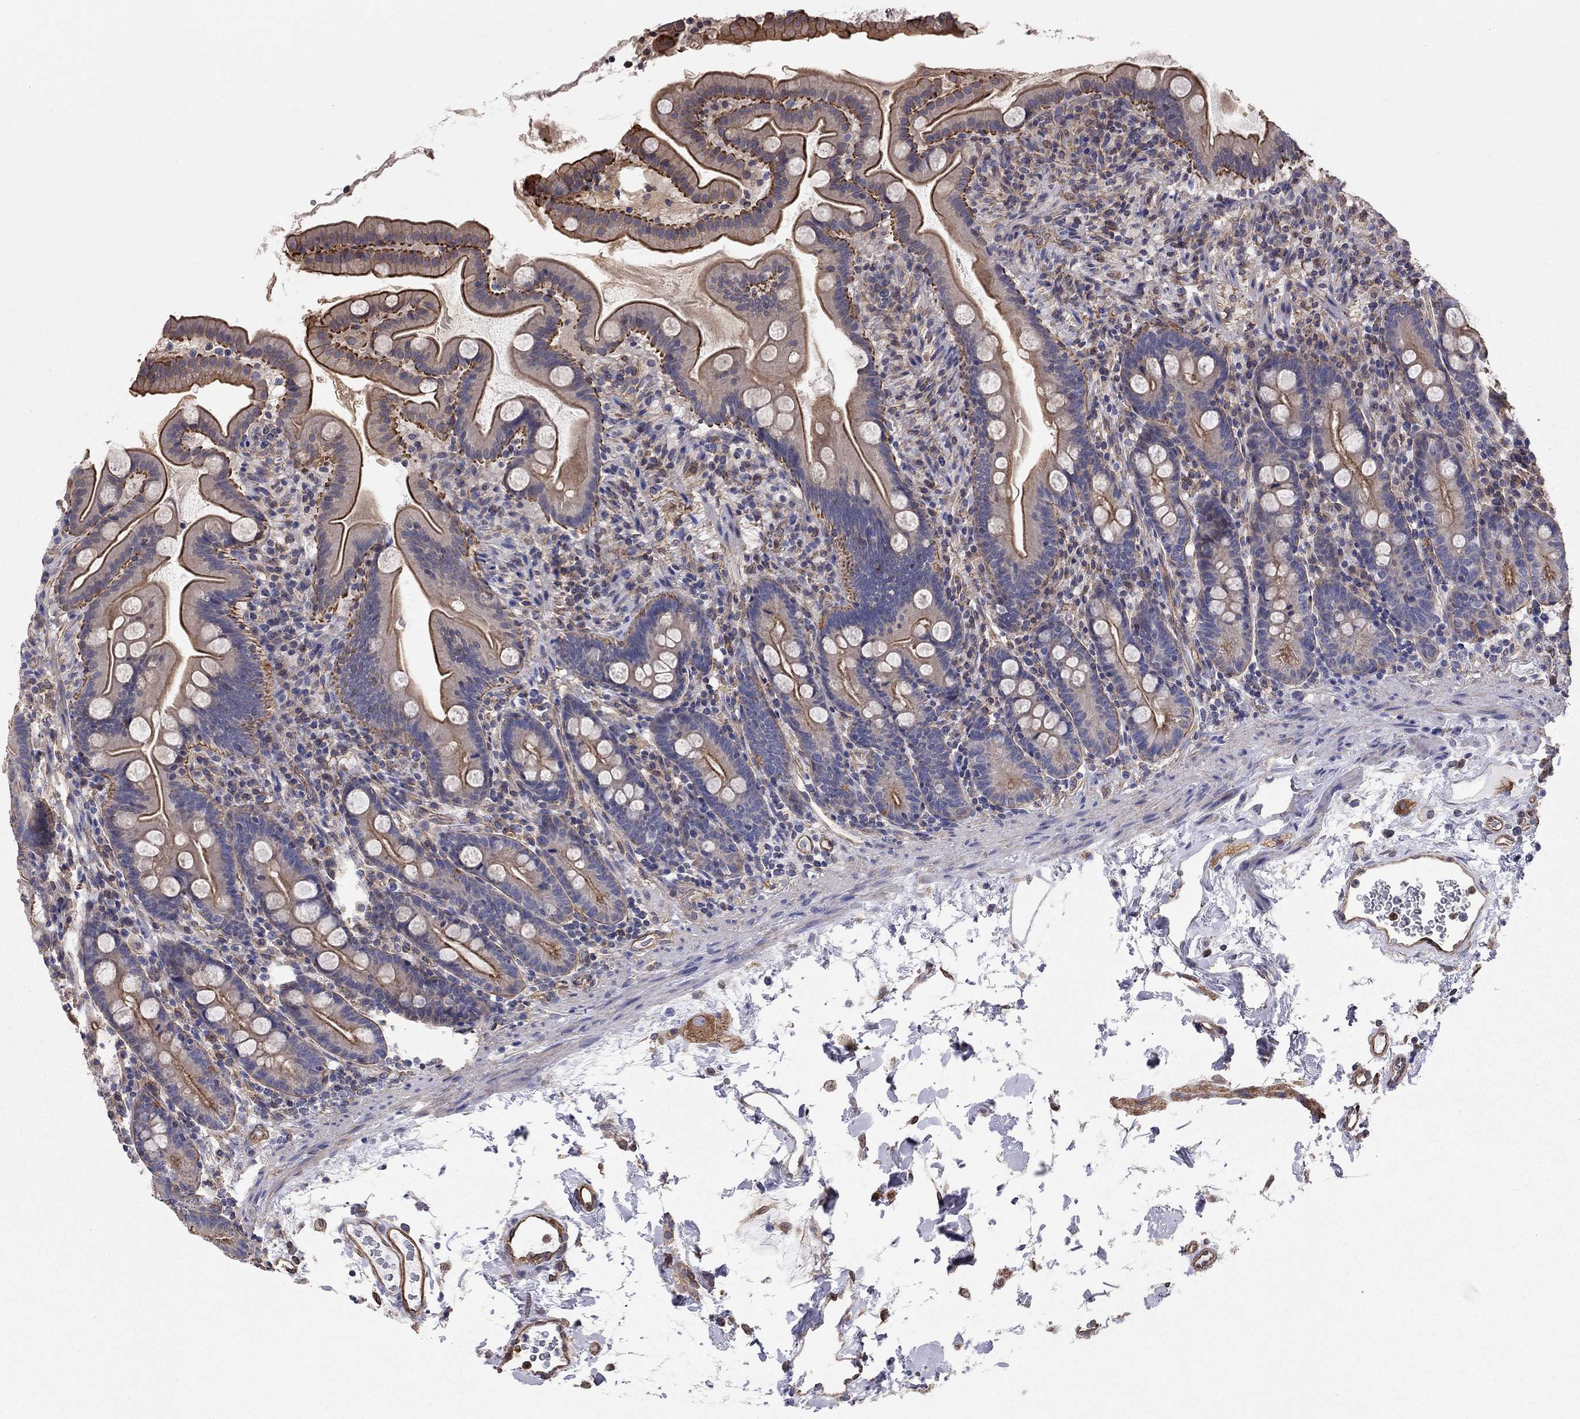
{"staining": {"intensity": "strong", "quantity": "25%-75%", "location": "cytoplasmic/membranous"}, "tissue": "small intestine", "cell_type": "Glandular cells", "image_type": "normal", "snomed": [{"axis": "morphology", "description": "Normal tissue, NOS"}, {"axis": "topography", "description": "Small intestine"}], "caption": "Small intestine stained with IHC demonstrates strong cytoplasmic/membranous positivity in about 25%-75% of glandular cells.", "gene": "BICDL2", "patient": {"sex": "female", "age": 44}}